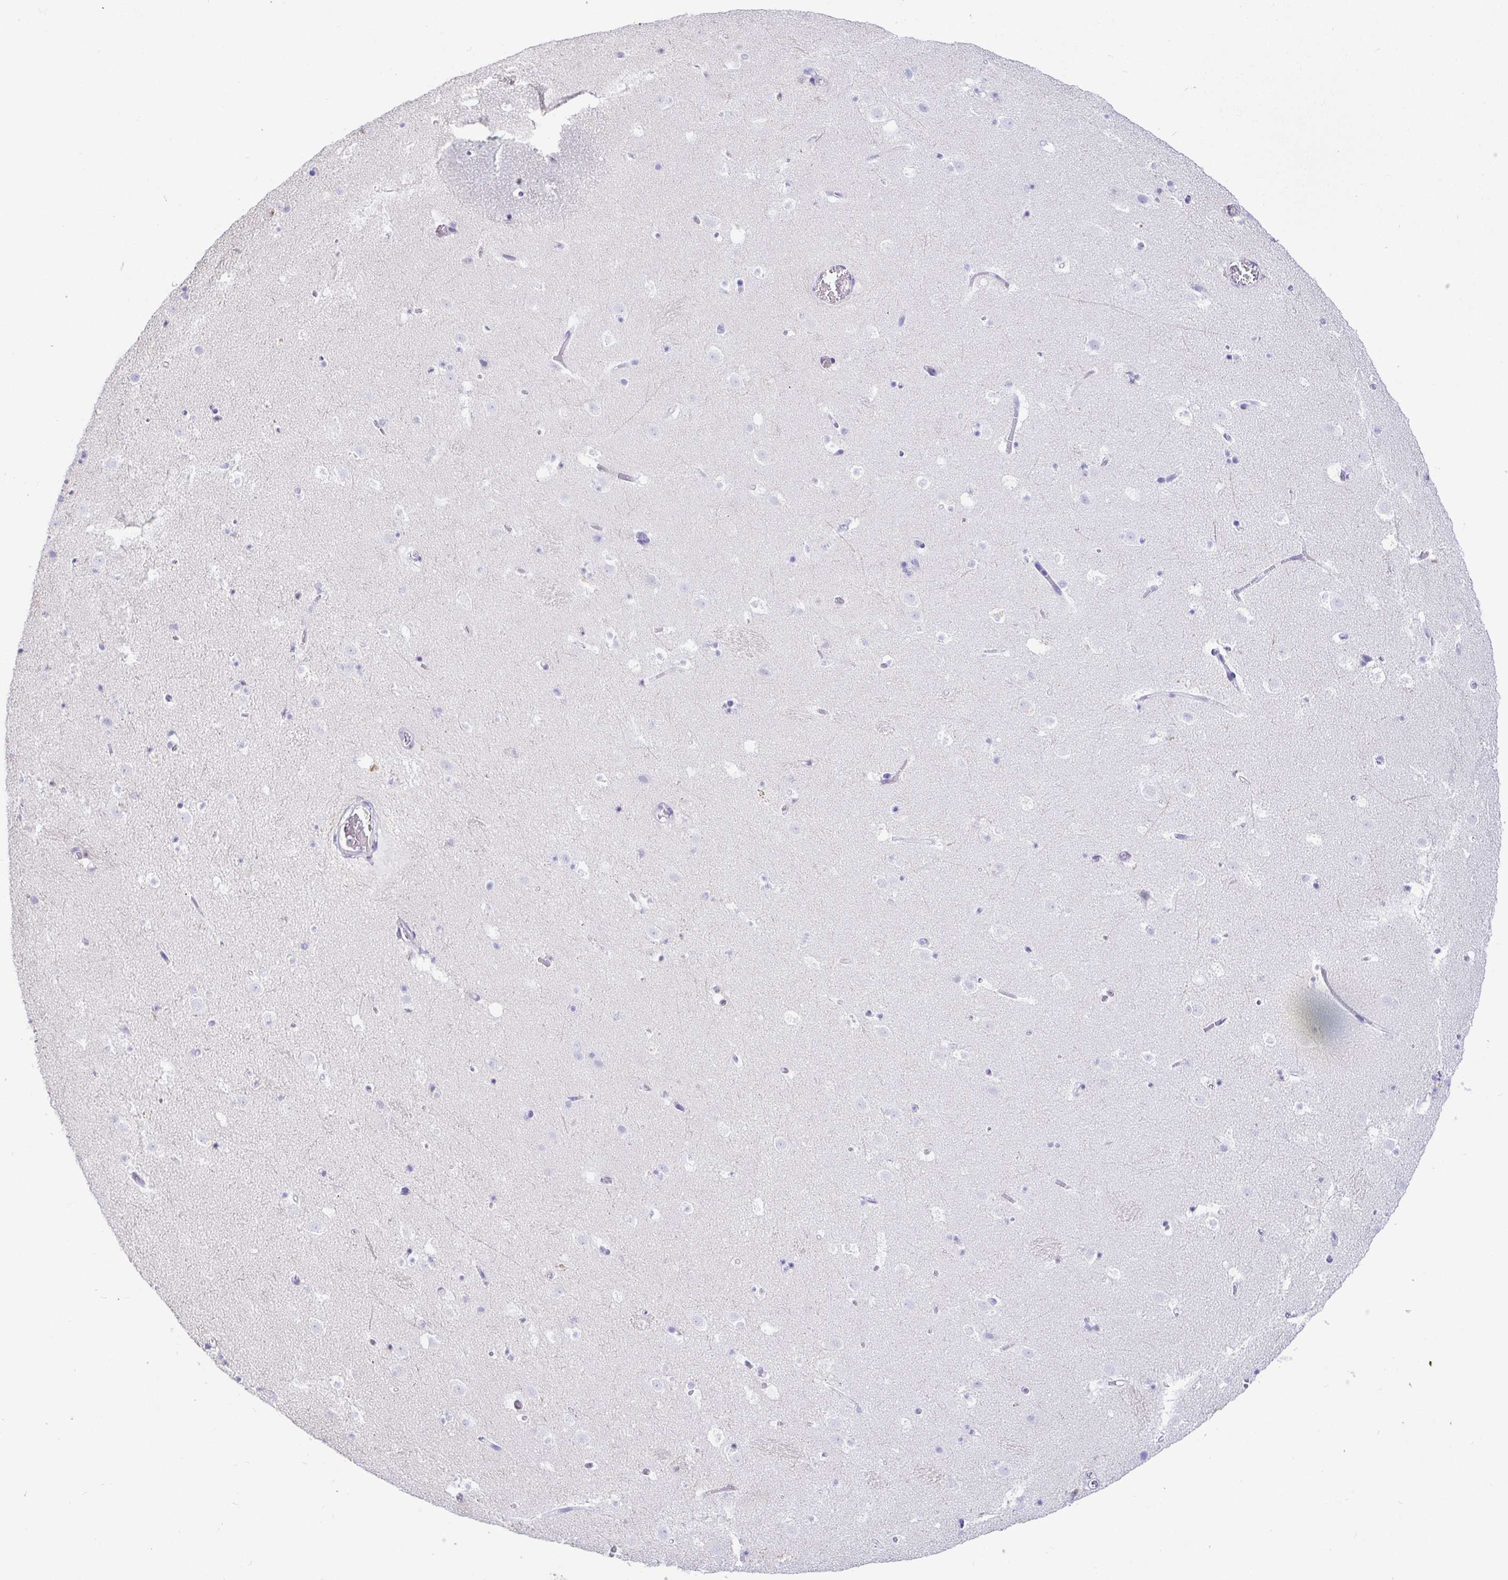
{"staining": {"intensity": "negative", "quantity": "none", "location": "none"}, "tissue": "caudate", "cell_type": "Glial cells", "image_type": "normal", "snomed": [{"axis": "morphology", "description": "Normal tissue, NOS"}, {"axis": "topography", "description": "Lateral ventricle wall"}], "caption": "High power microscopy histopathology image of an immunohistochemistry (IHC) micrograph of normal caudate, revealing no significant positivity in glial cells.", "gene": "PINLYP", "patient": {"sex": "male", "age": 37}}